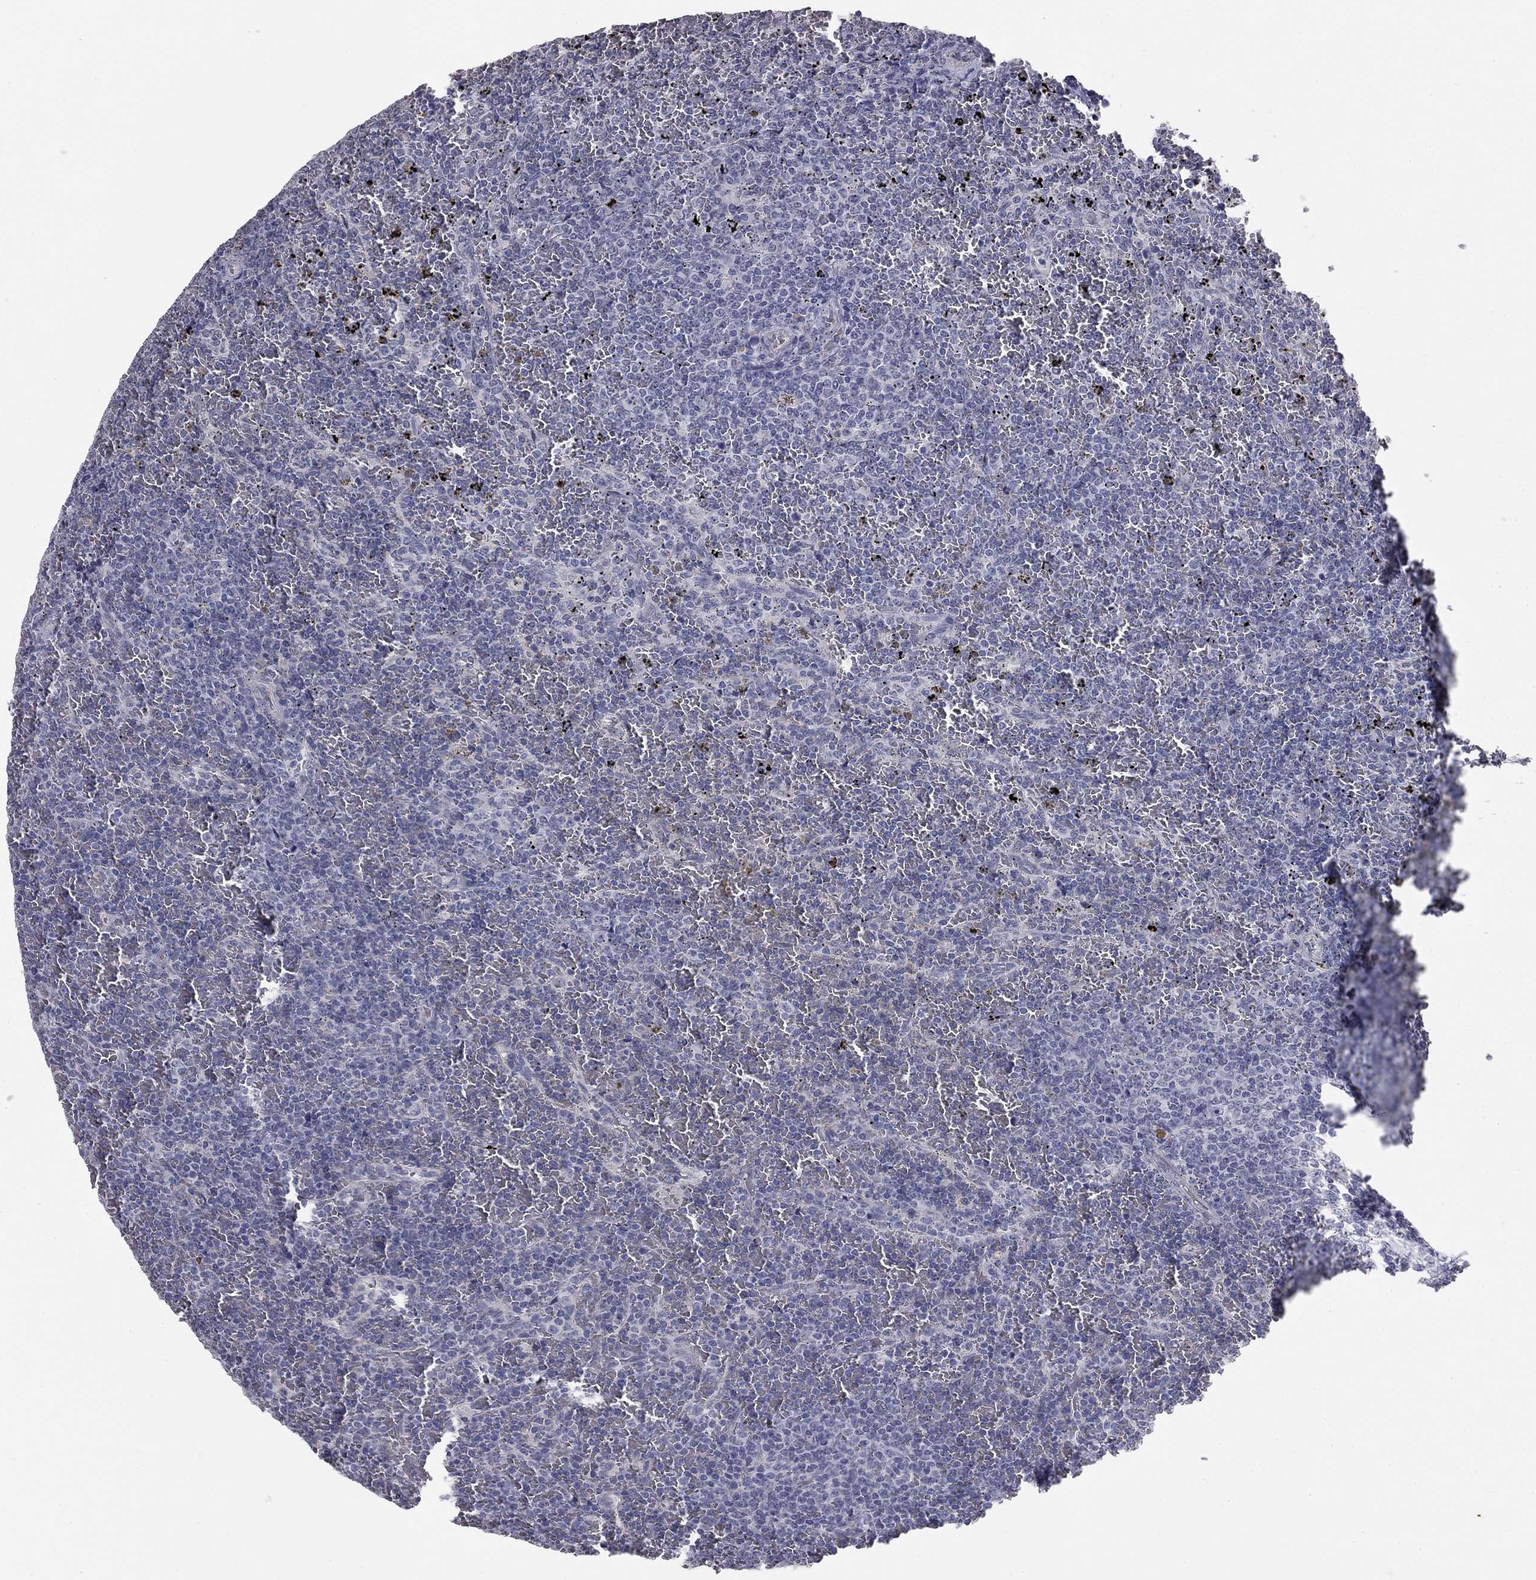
{"staining": {"intensity": "negative", "quantity": "none", "location": "none"}, "tissue": "lymphoma", "cell_type": "Tumor cells", "image_type": "cancer", "snomed": [{"axis": "morphology", "description": "Malignant lymphoma, non-Hodgkin's type, Low grade"}, {"axis": "topography", "description": "Spleen"}], "caption": "High power microscopy micrograph of an immunohistochemistry (IHC) image of low-grade malignant lymphoma, non-Hodgkin's type, revealing no significant expression in tumor cells.", "gene": "PRRT2", "patient": {"sex": "female", "age": 77}}